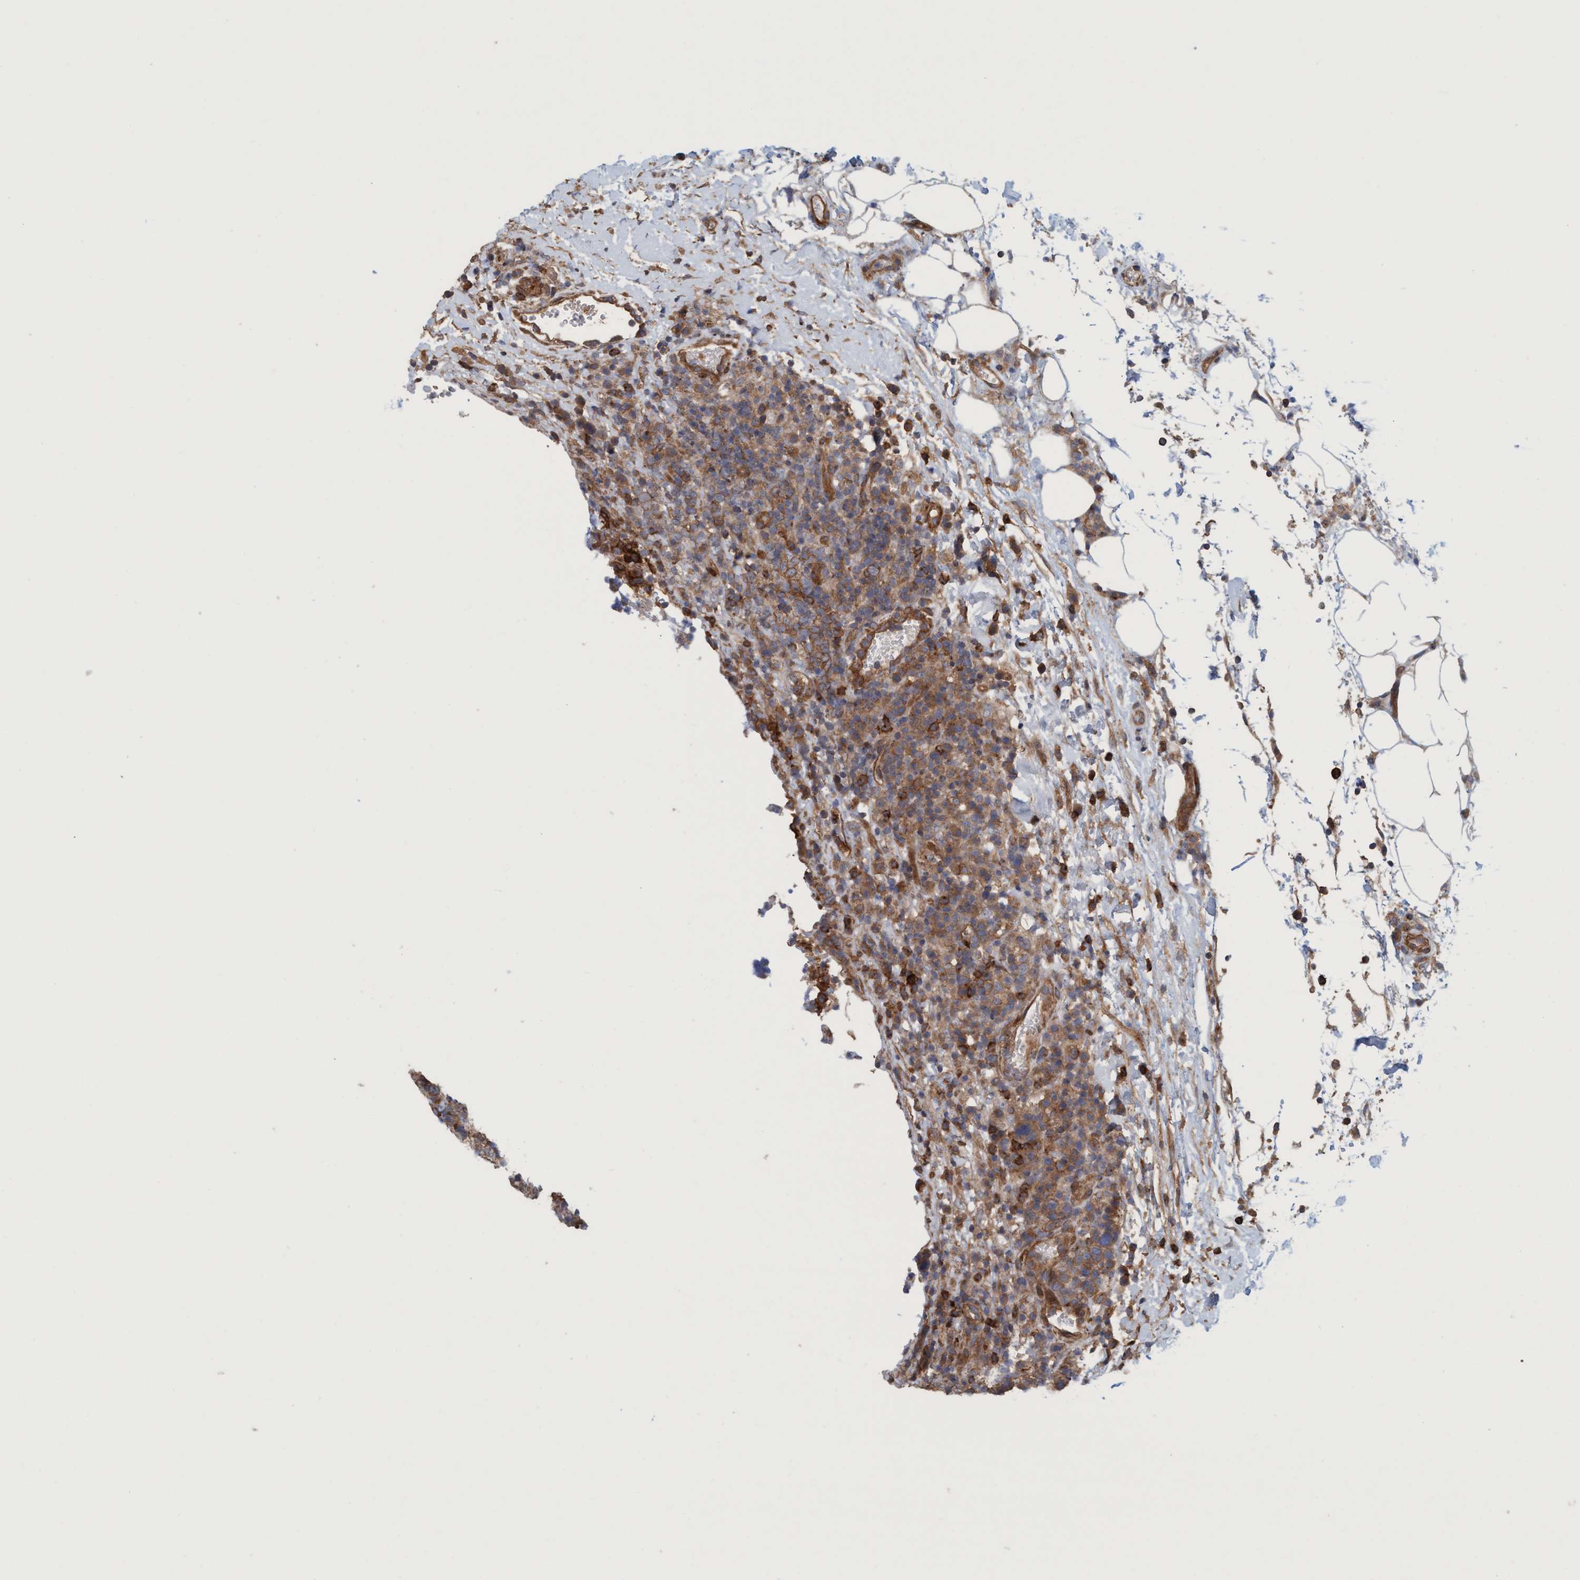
{"staining": {"intensity": "moderate", "quantity": ">75%", "location": "cytoplasmic/membranous"}, "tissue": "lymphoma", "cell_type": "Tumor cells", "image_type": "cancer", "snomed": [{"axis": "morphology", "description": "Malignant lymphoma, non-Hodgkin's type, High grade"}, {"axis": "topography", "description": "Lymph node"}], "caption": "An image of human lymphoma stained for a protein exhibits moderate cytoplasmic/membranous brown staining in tumor cells.", "gene": "SPECC1", "patient": {"sex": "female", "age": 76}}